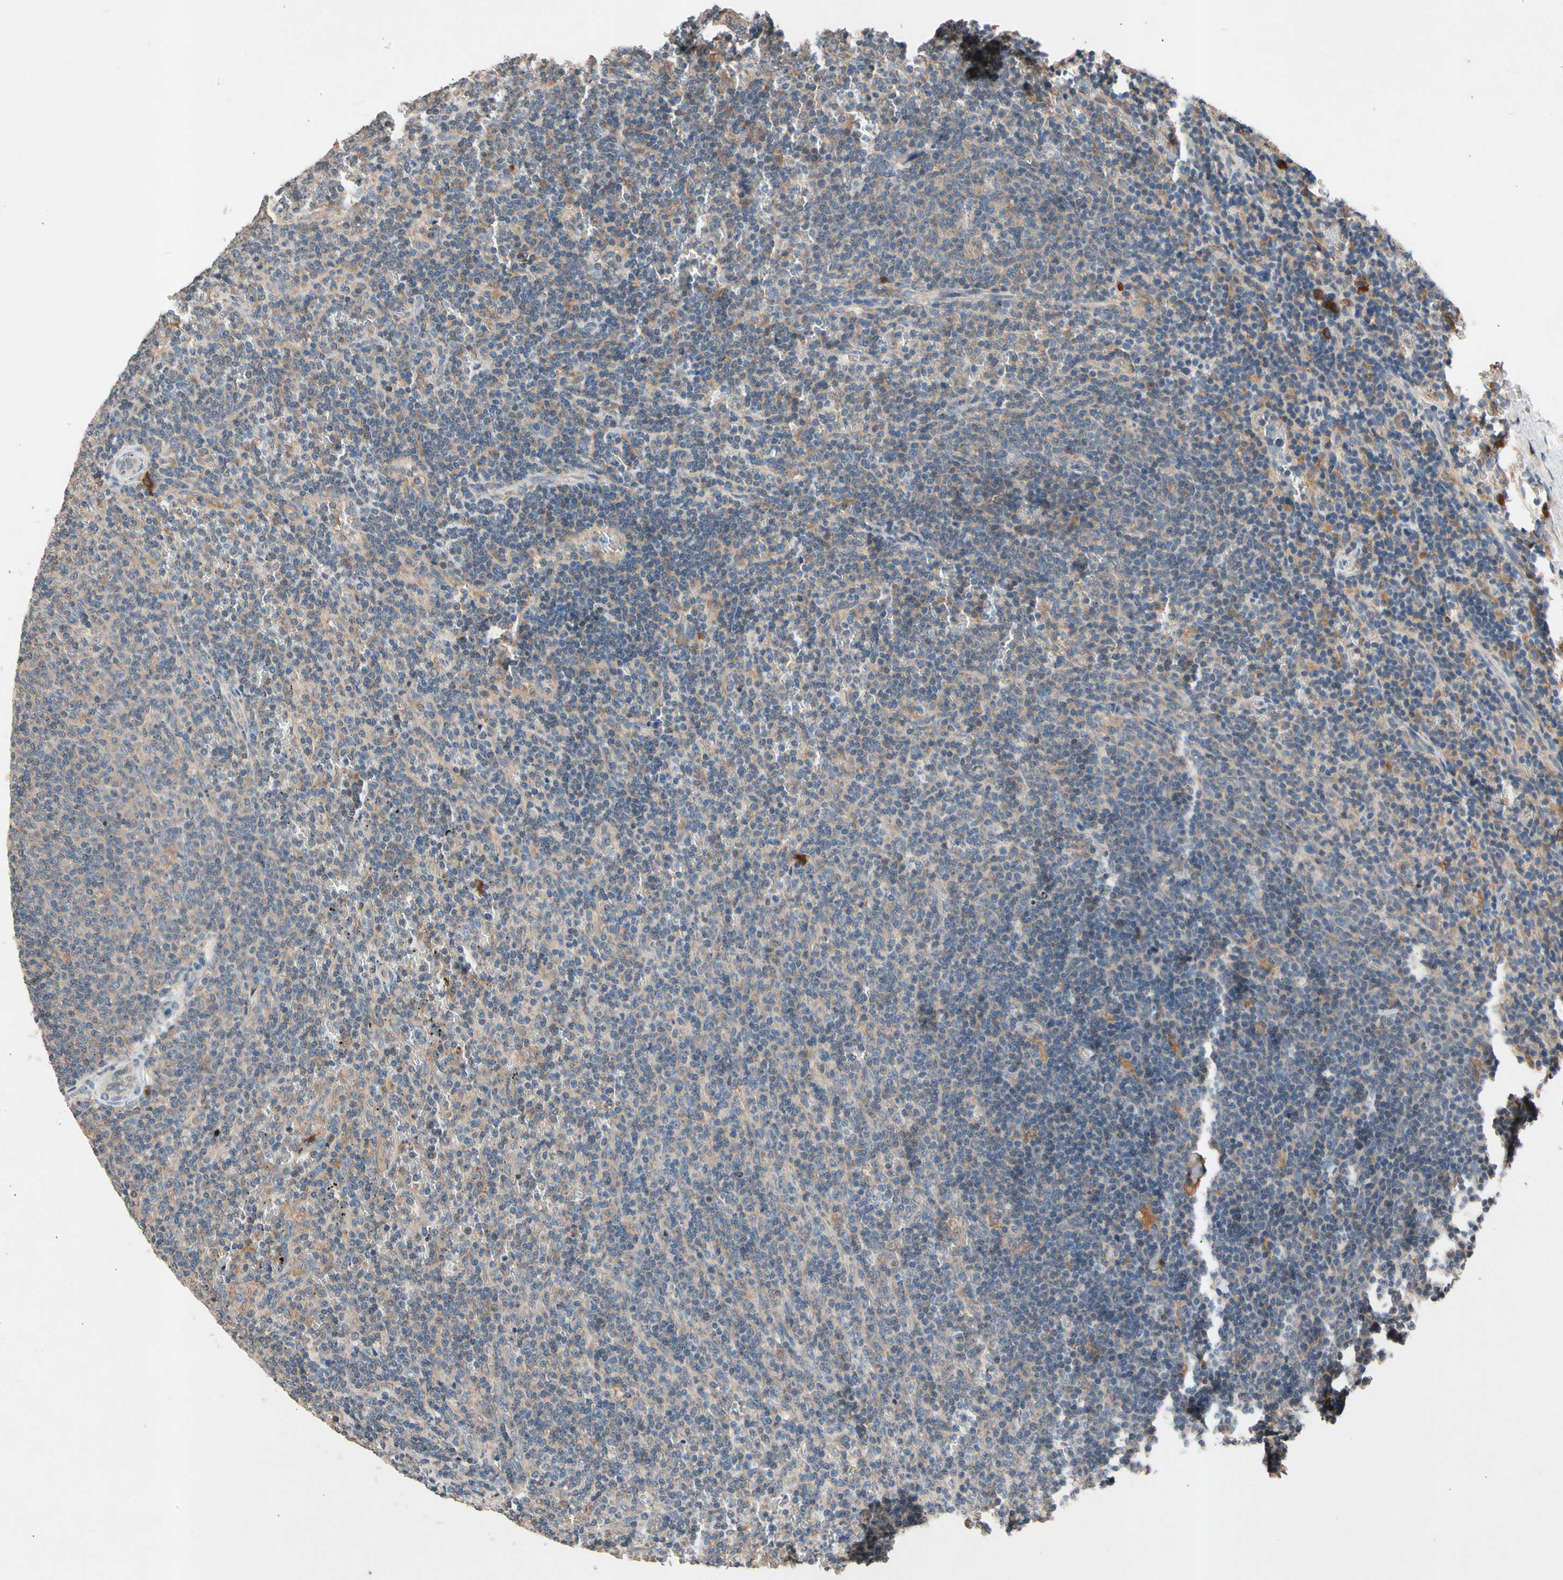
{"staining": {"intensity": "weak", "quantity": ">75%", "location": "cytoplasmic/membranous"}, "tissue": "lymphoma", "cell_type": "Tumor cells", "image_type": "cancer", "snomed": [{"axis": "morphology", "description": "Malignant lymphoma, non-Hodgkin's type, Low grade"}, {"axis": "topography", "description": "Spleen"}], "caption": "An image showing weak cytoplasmic/membranous expression in approximately >75% of tumor cells in lymphoma, as visualized by brown immunohistochemical staining.", "gene": "PRDX4", "patient": {"sex": "female", "age": 50}}